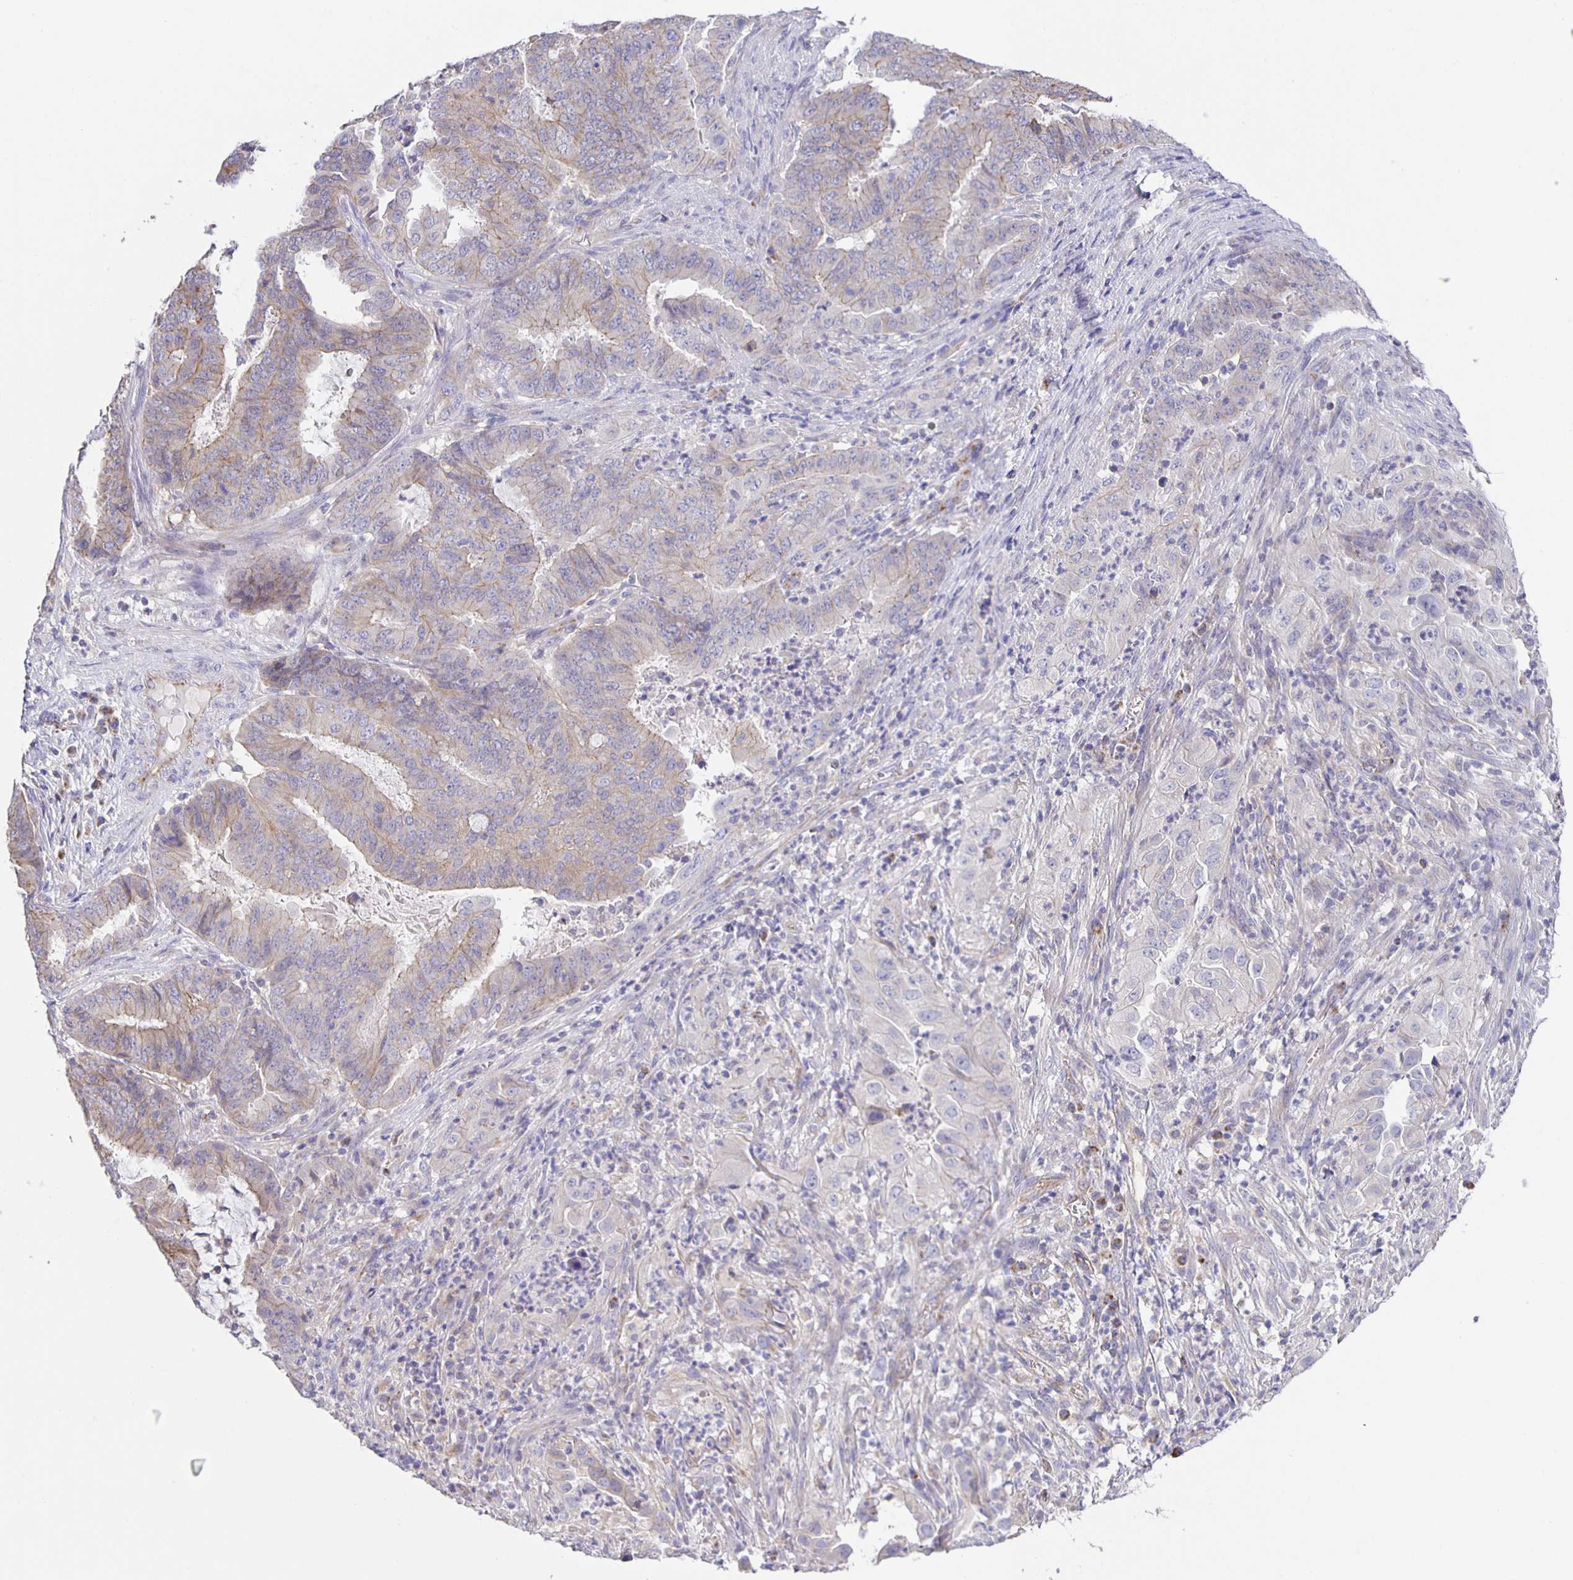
{"staining": {"intensity": "weak", "quantity": "<25%", "location": "cytoplasmic/membranous"}, "tissue": "endometrial cancer", "cell_type": "Tumor cells", "image_type": "cancer", "snomed": [{"axis": "morphology", "description": "Adenocarcinoma, NOS"}, {"axis": "topography", "description": "Endometrium"}], "caption": "Protein analysis of endometrial cancer (adenocarcinoma) shows no significant staining in tumor cells.", "gene": "JMJD4", "patient": {"sex": "female", "age": 51}}